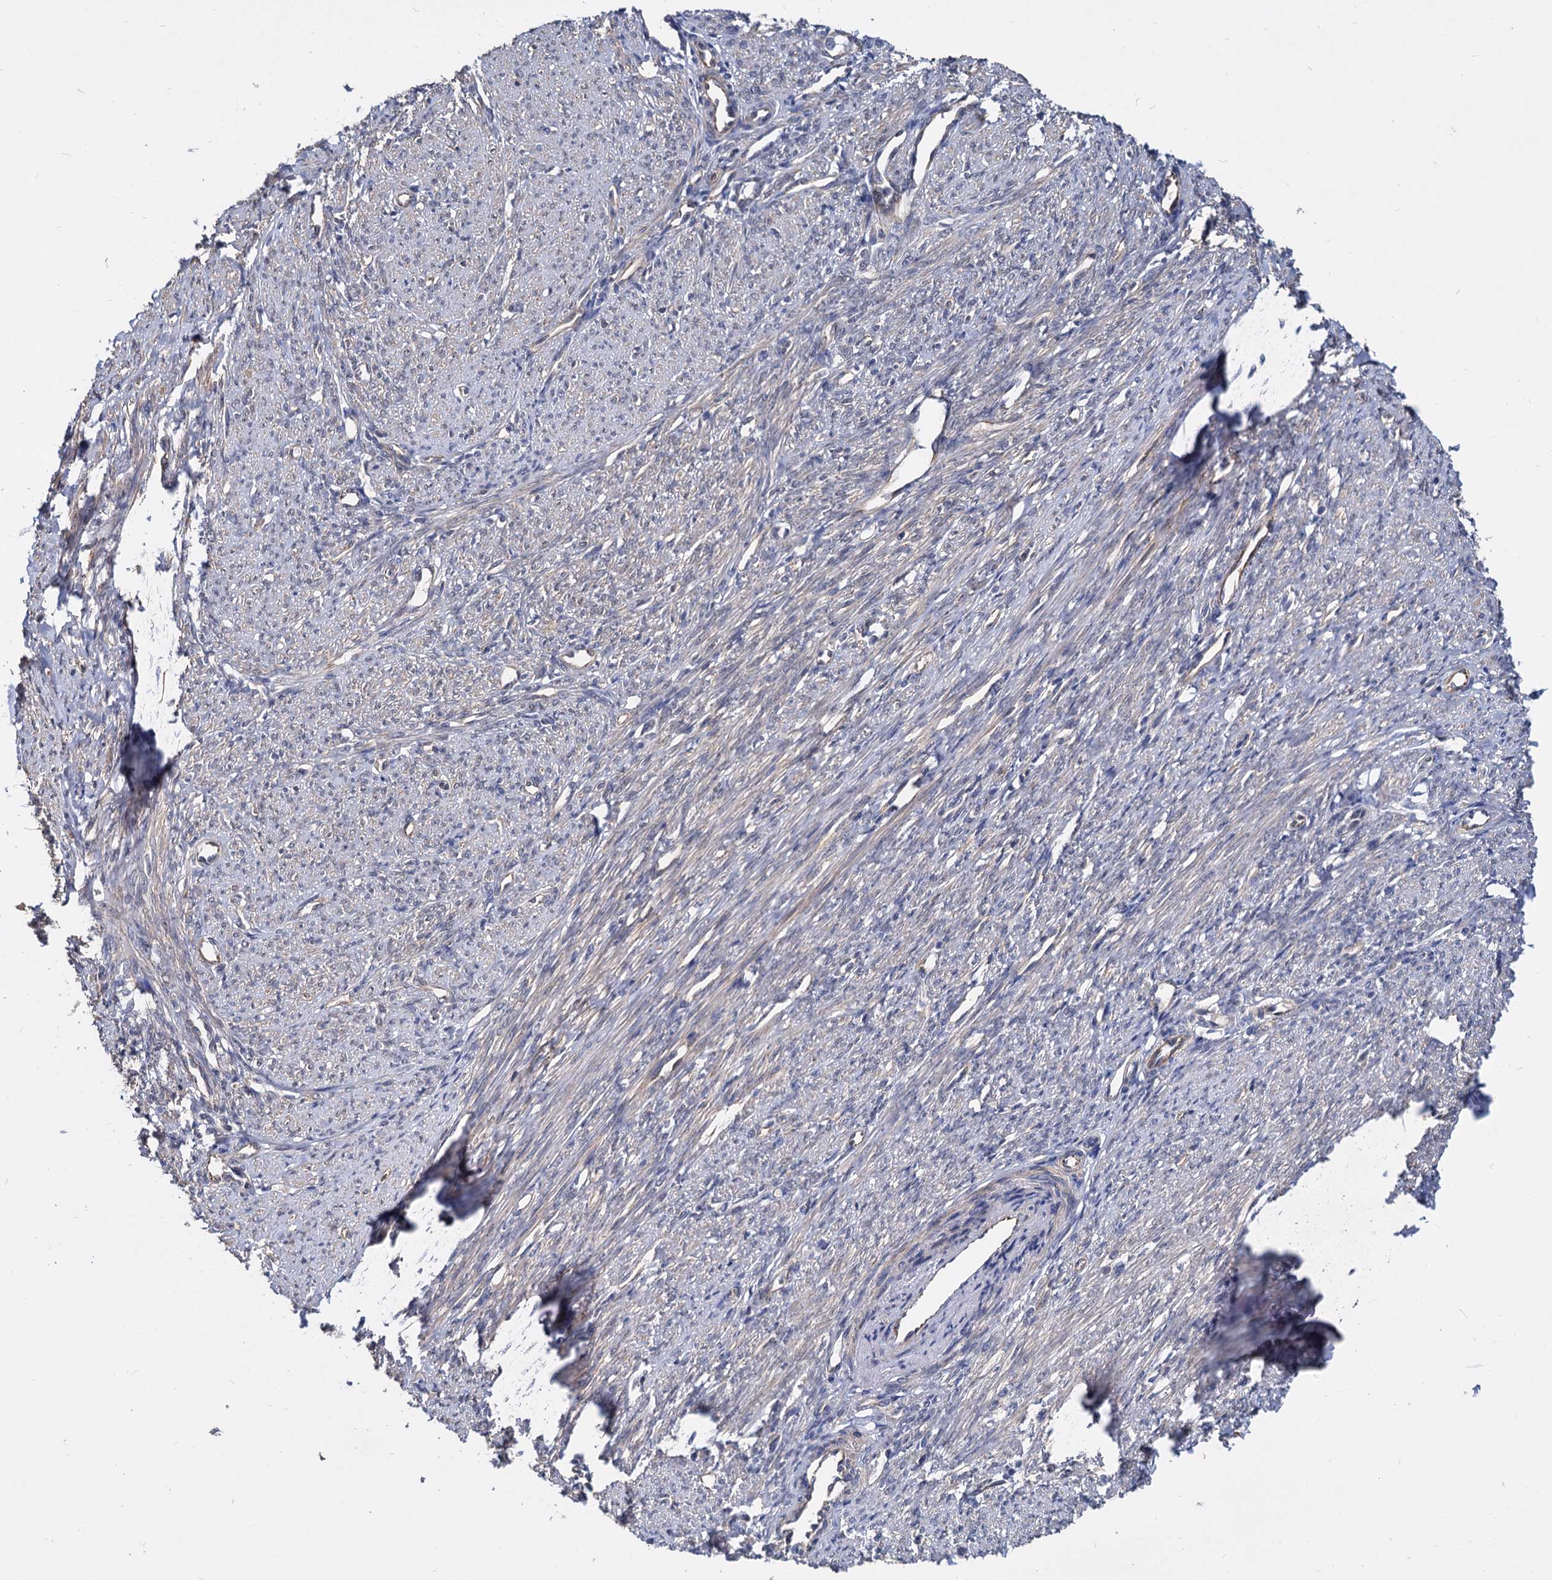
{"staining": {"intensity": "weak", "quantity": "<25%", "location": "cytoplasmic/membranous"}, "tissue": "smooth muscle", "cell_type": "Smooth muscle cells", "image_type": "normal", "snomed": [{"axis": "morphology", "description": "Normal tissue, NOS"}, {"axis": "topography", "description": "Smooth muscle"}, {"axis": "topography", "description": "Uterus"}], "caption": "Histopathology image shows no significant protein staining in smooth muscle cells of benign smooth muscle. (DAB IHC visualized using brightfield microscopy, high magnification).", "gene": "PSMD4", "patient": {"sex": "female", "age": 59}}